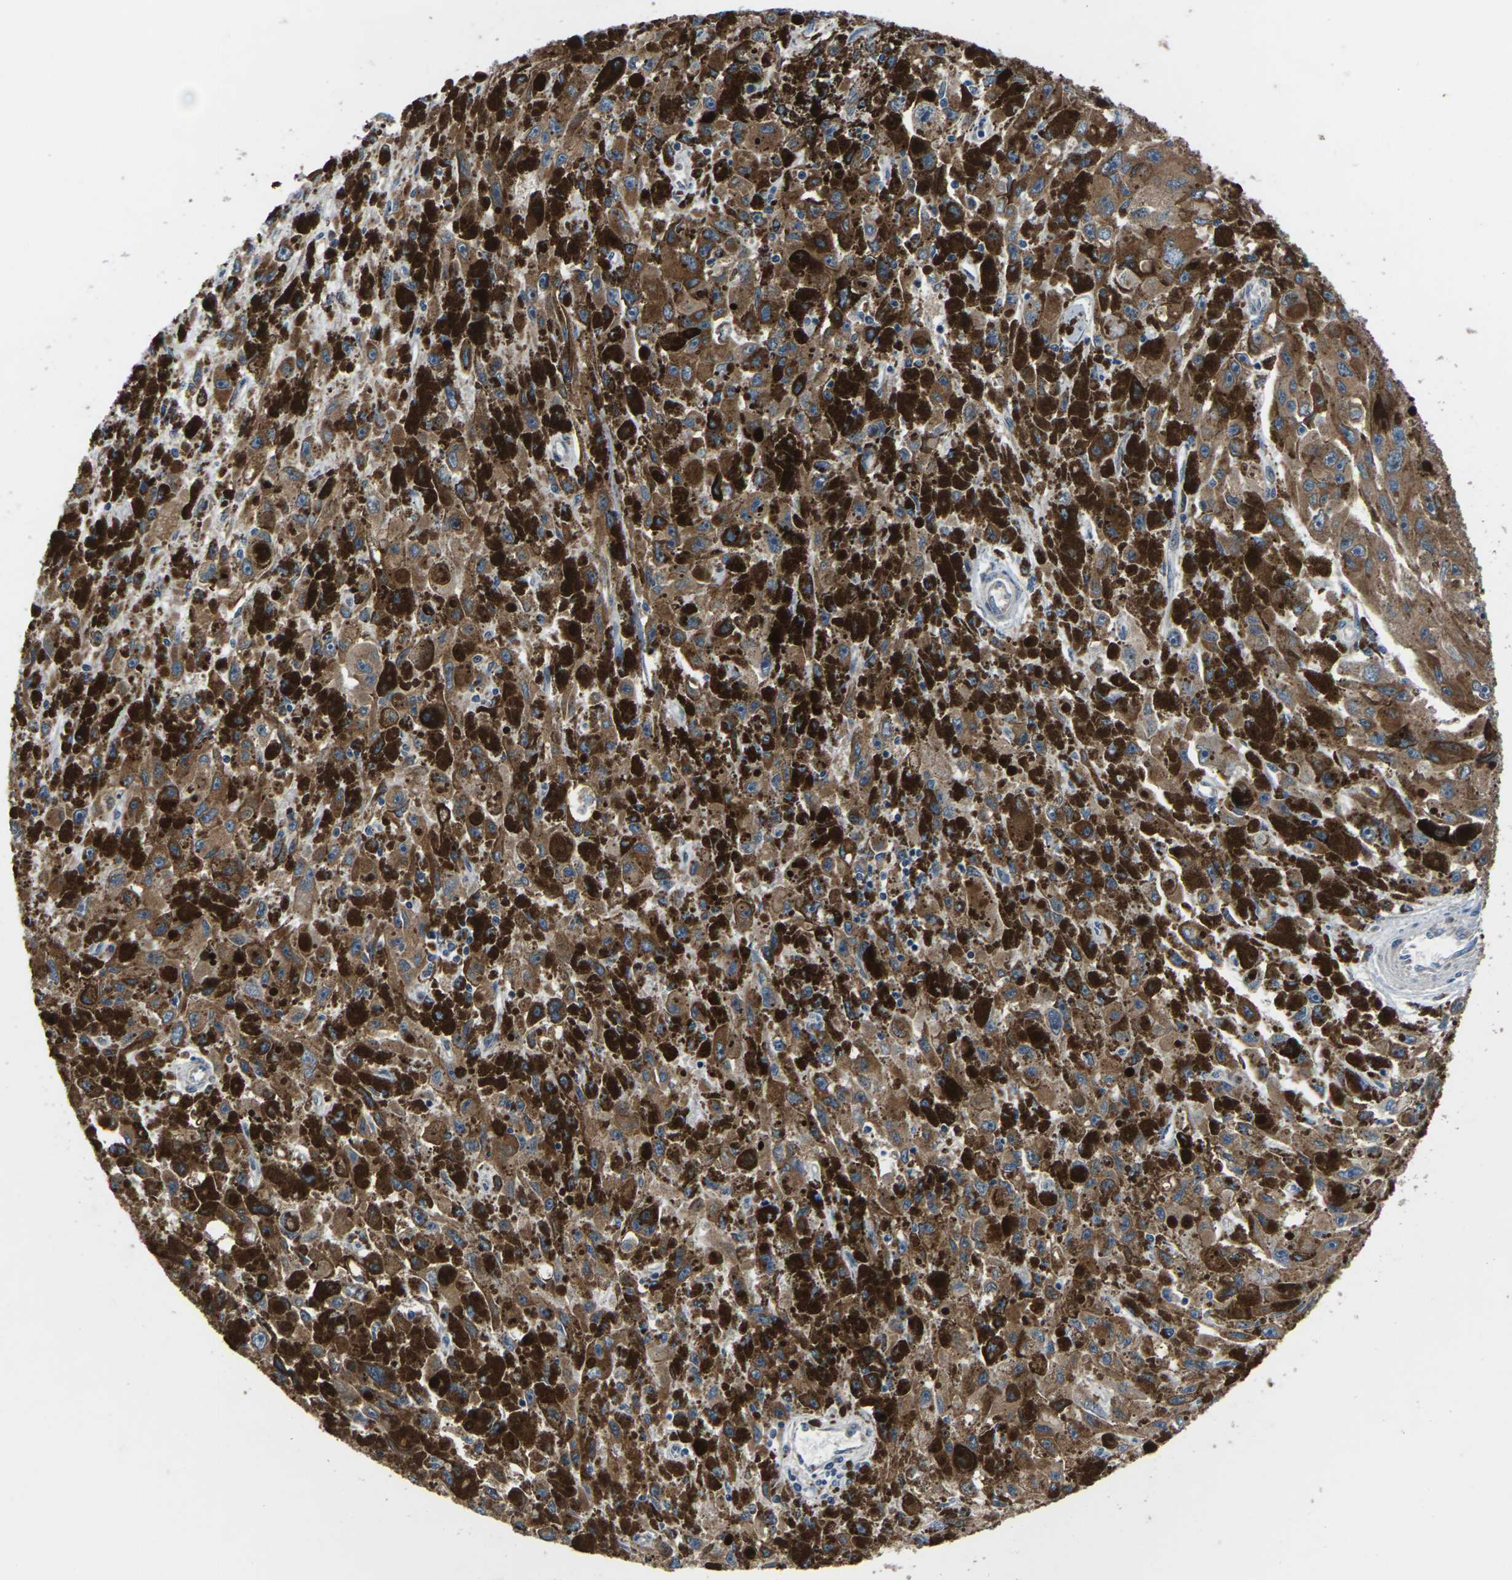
{"staining": {"intensity": "moderate", "quantity": ">75%", "location": "cytoplasmic/membranous"}, "tissue": "melanoma", "cell_type": "Tumor cells", "image_type": "cancer", "snomed": [{"axis": "morphology", "description": "Malignant melanoma, NOS"}, {"axis": "topography", "description": "Skin"}], "caption": "This micrograph demonstrates malignant melanoma stained with immunohistochemistry (IHC) to label a protein in brown. The cytoplasmic/membranous of tumor cells show moderate positivity for the protein. Nuclei are counter-stained blue.", "gene": "GABRP", "patient": {"sex": "female", "age": 104}}